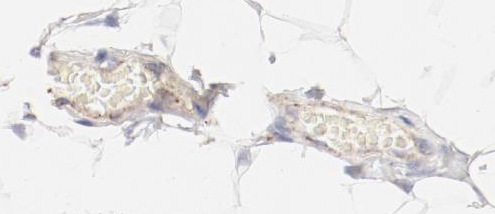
{"staining": {"intensity": "weak", "quantity": ">75%", "location": "cytoplasmic/membranous"}, "tissue": "adipose tissue", "cell_type": "Adipocytes", "image_type": "normal", "snomed": [{"axis": "morphology", "description": "Normal tissue, NOS"}, {"axis": "topography", "description": "Soft tissue"}], "caption": "Protein staining of normal adipose tissue demonstrates weak cytoplasmic/membranous positivity in approximately >75% of adipocytes.", "gene": "CTSH", "patient": {"sex": "male", "age": 26}}